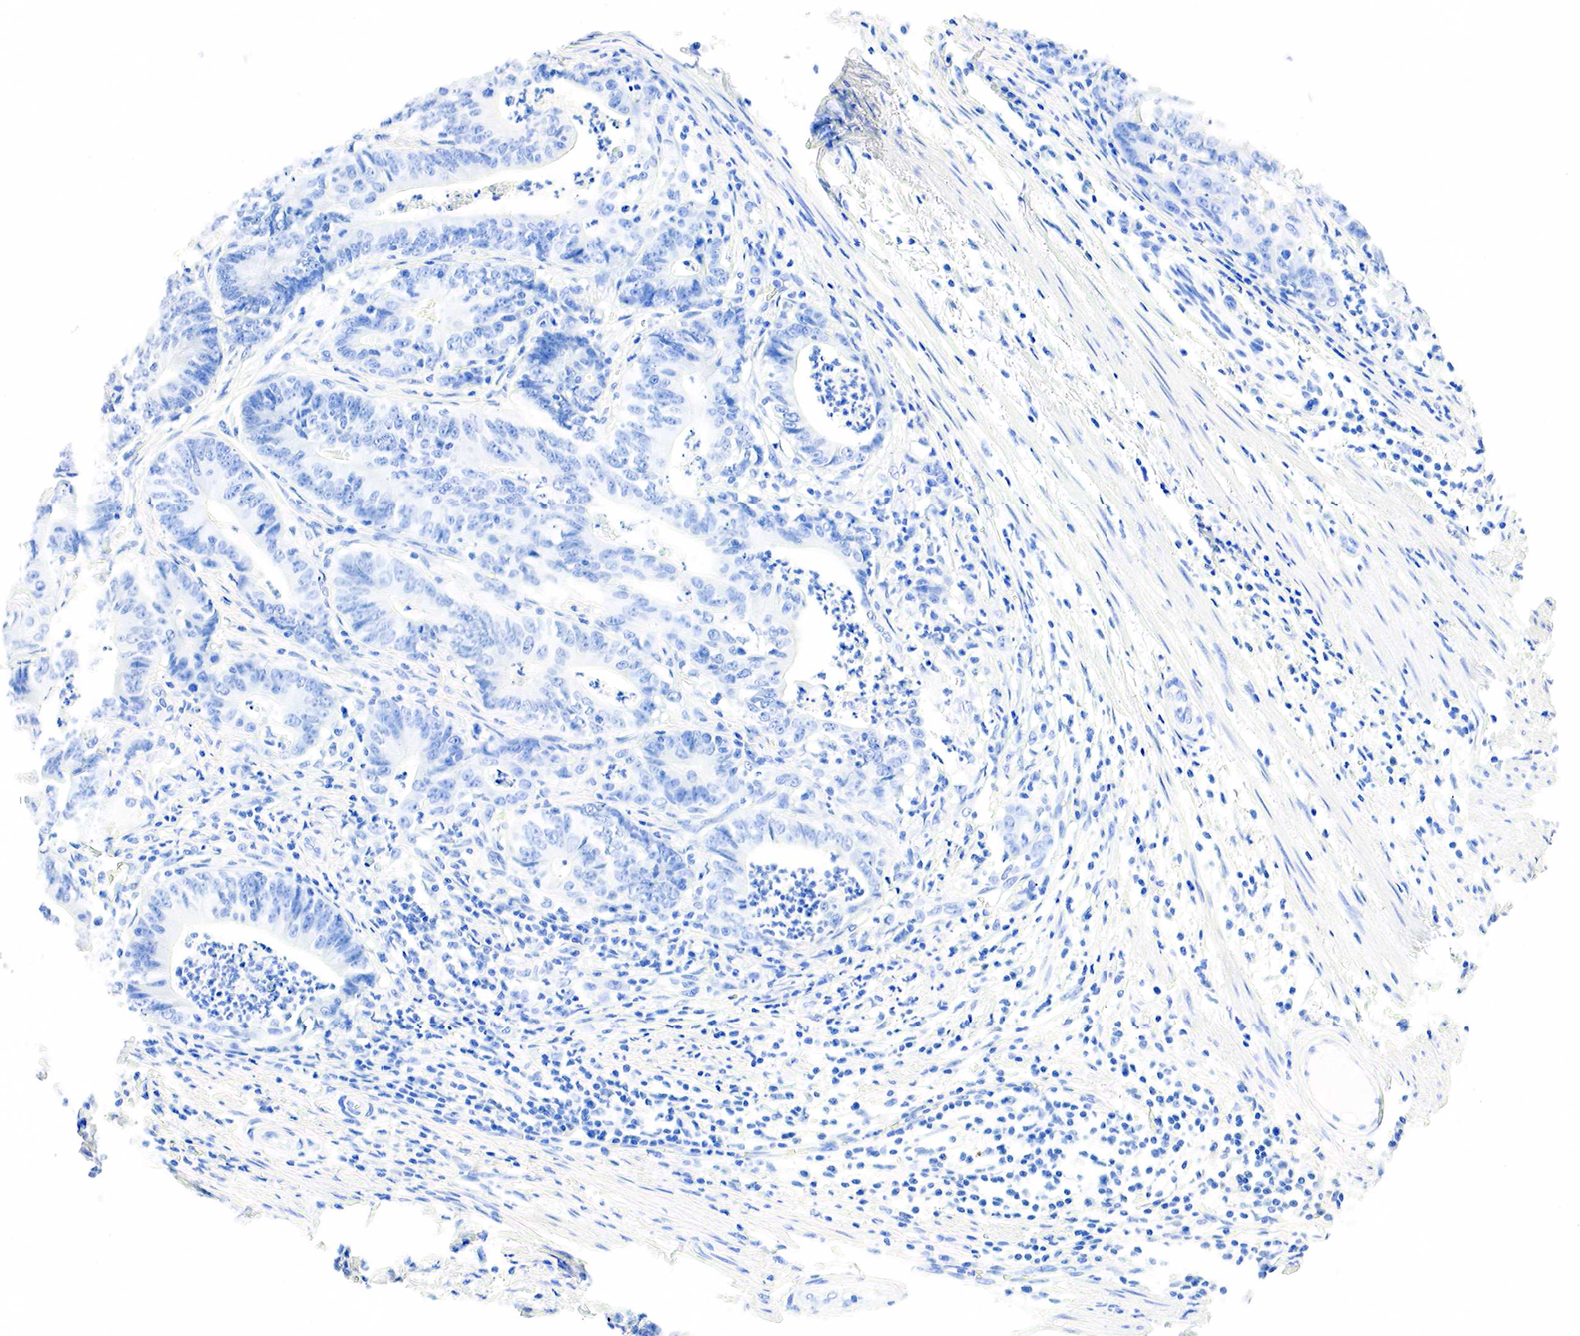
{"staining": {"intensity": "negative", "quantity": "none", "location": "none"}, "tissue": "stomach cancer", "cell_type": "Tumor cells", "image_type": "cancer", "snomed": [{"axis": "morphology", "description": "Adenocarcinoma, NOS"}, {"axis": "topography", "description": "Stomach, lower"}], "caption": "Immunohistochemistry image of stomach adenocarcinoma stained for a protein (brown), which shows no staining in tumor cells.", "gene": "PTH", "patient": {"sex": "female", "age": 86}}